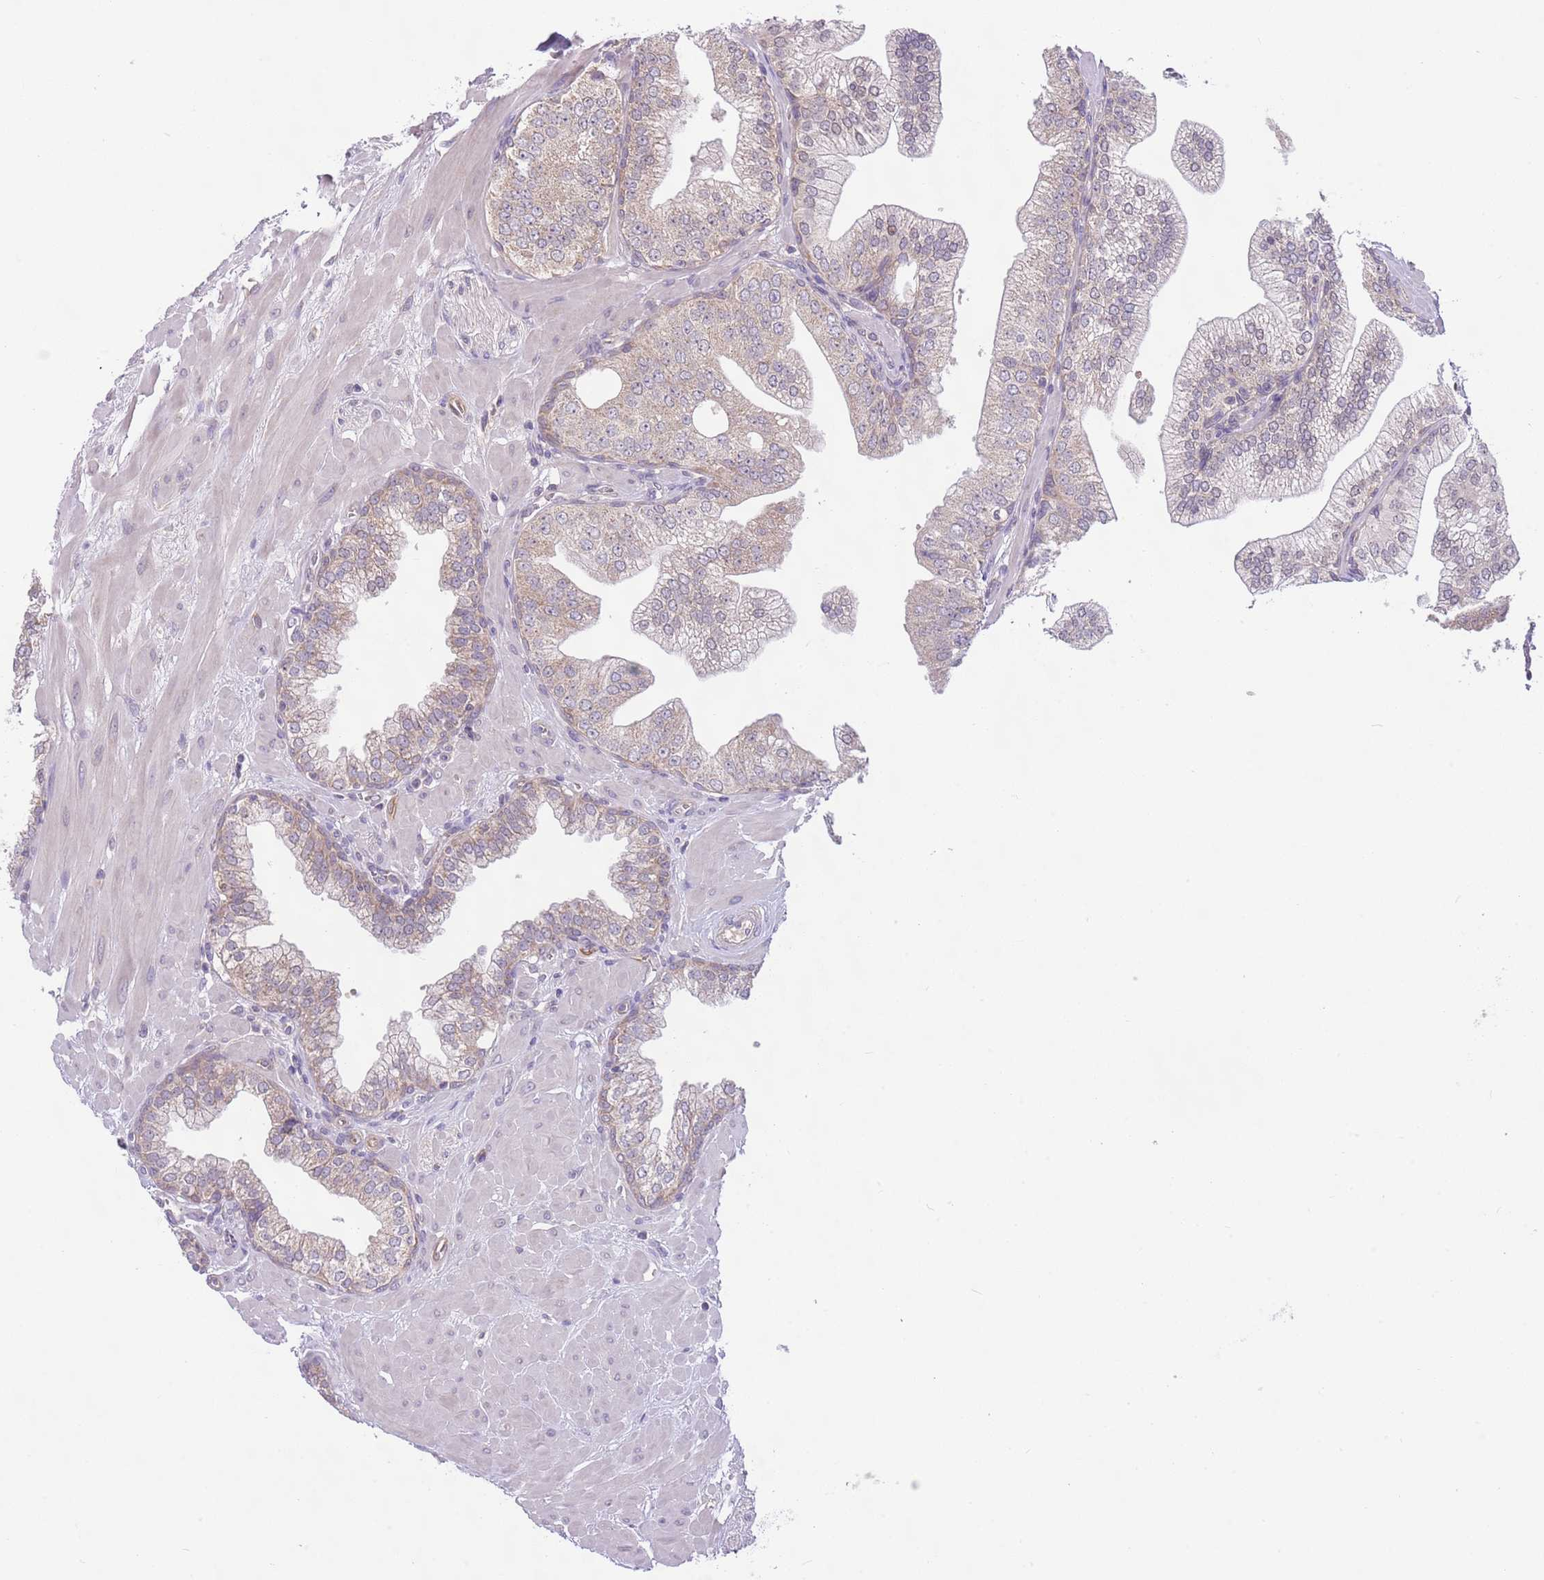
{"staining": {"intensity": "weak", "quantity": "25%-75%", "location": "cytoplasmic/membranous"}, "tissue": "prostate", "cell_type": "Glandular cells", "image_type": "normal", "snomed": [{"axis": "morphology", "description": "Normal tissue, NOS"}, {"axis": "topography", "description": "Prostate"}], "caption": "Prostate stained with immunohistochemistry exhibits weak cytoplasmic/membranous expression in about 25%-75% of glandular cells. Using DAB (3,3'-diaminobenzidine) (brown) and hematoxylin (blue) stains, captured at high magnification using brightfield microscopy.", "gene": "SKOR2", "patient": {"sex": "male", "age": 60}}